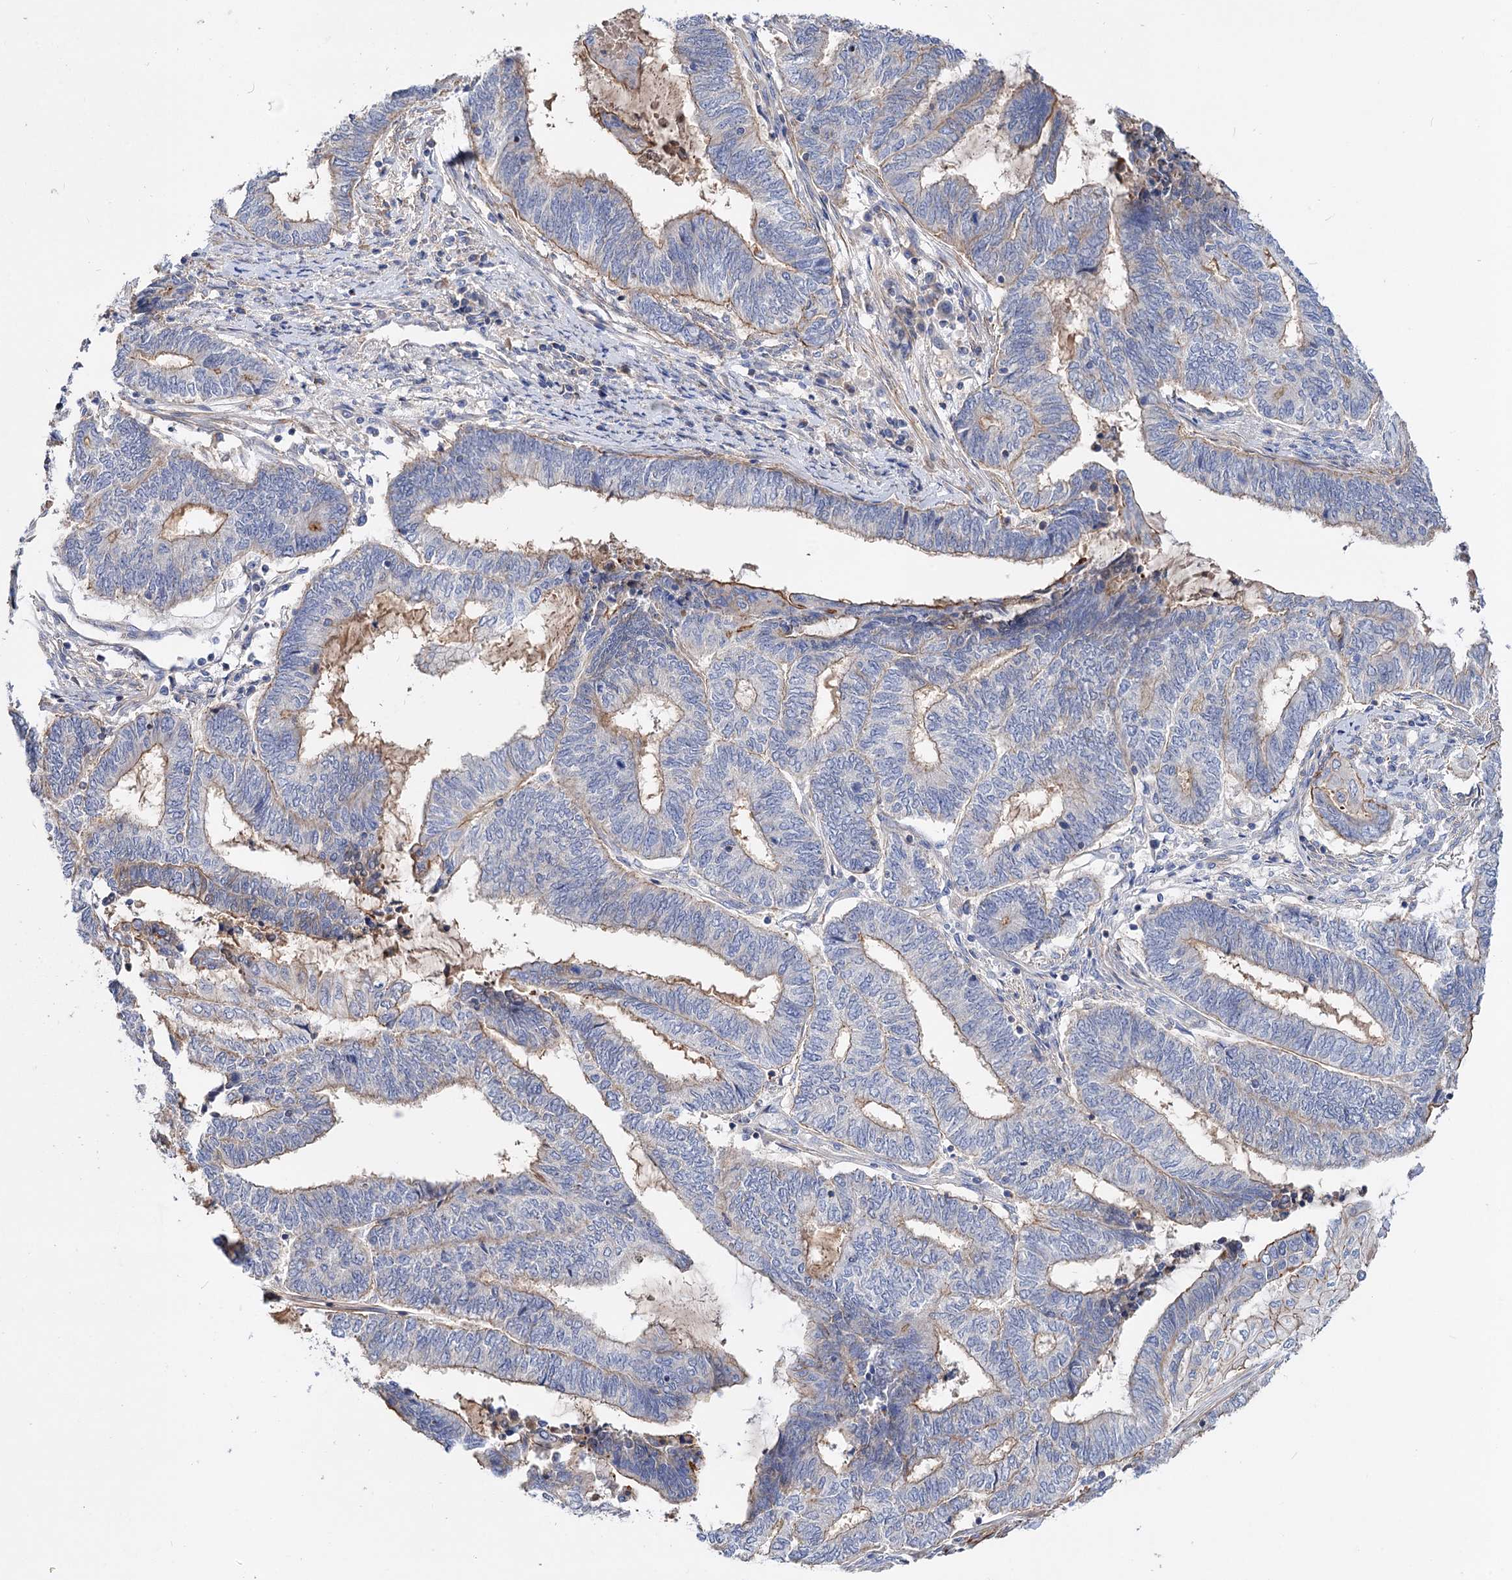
{"staining": {"intensity": "weak", "quantity": "25%-75%", "location": "cytoplasmic/membranous"}, "tissue": "endometrial cancer", "cell_type": "Tumor cells", "image_type": "cancer", "snomed": [{"axis": "morphology", "description": "Adenocarcinoma, NOS"}, {"axis": "topography", "description": "Uterus"}, {"axis": "topography", "description": "Endometrium"}], "caption": "Protein staining of endometrial adenocarcinoma tissue shows weak cytoplasmic/membranous positivity in approximately 25%-75% of tumor cells. Nuclei are stained in blue.", "gene": "NUDCD2", "patient": {"sex": "female", "age": 70}}